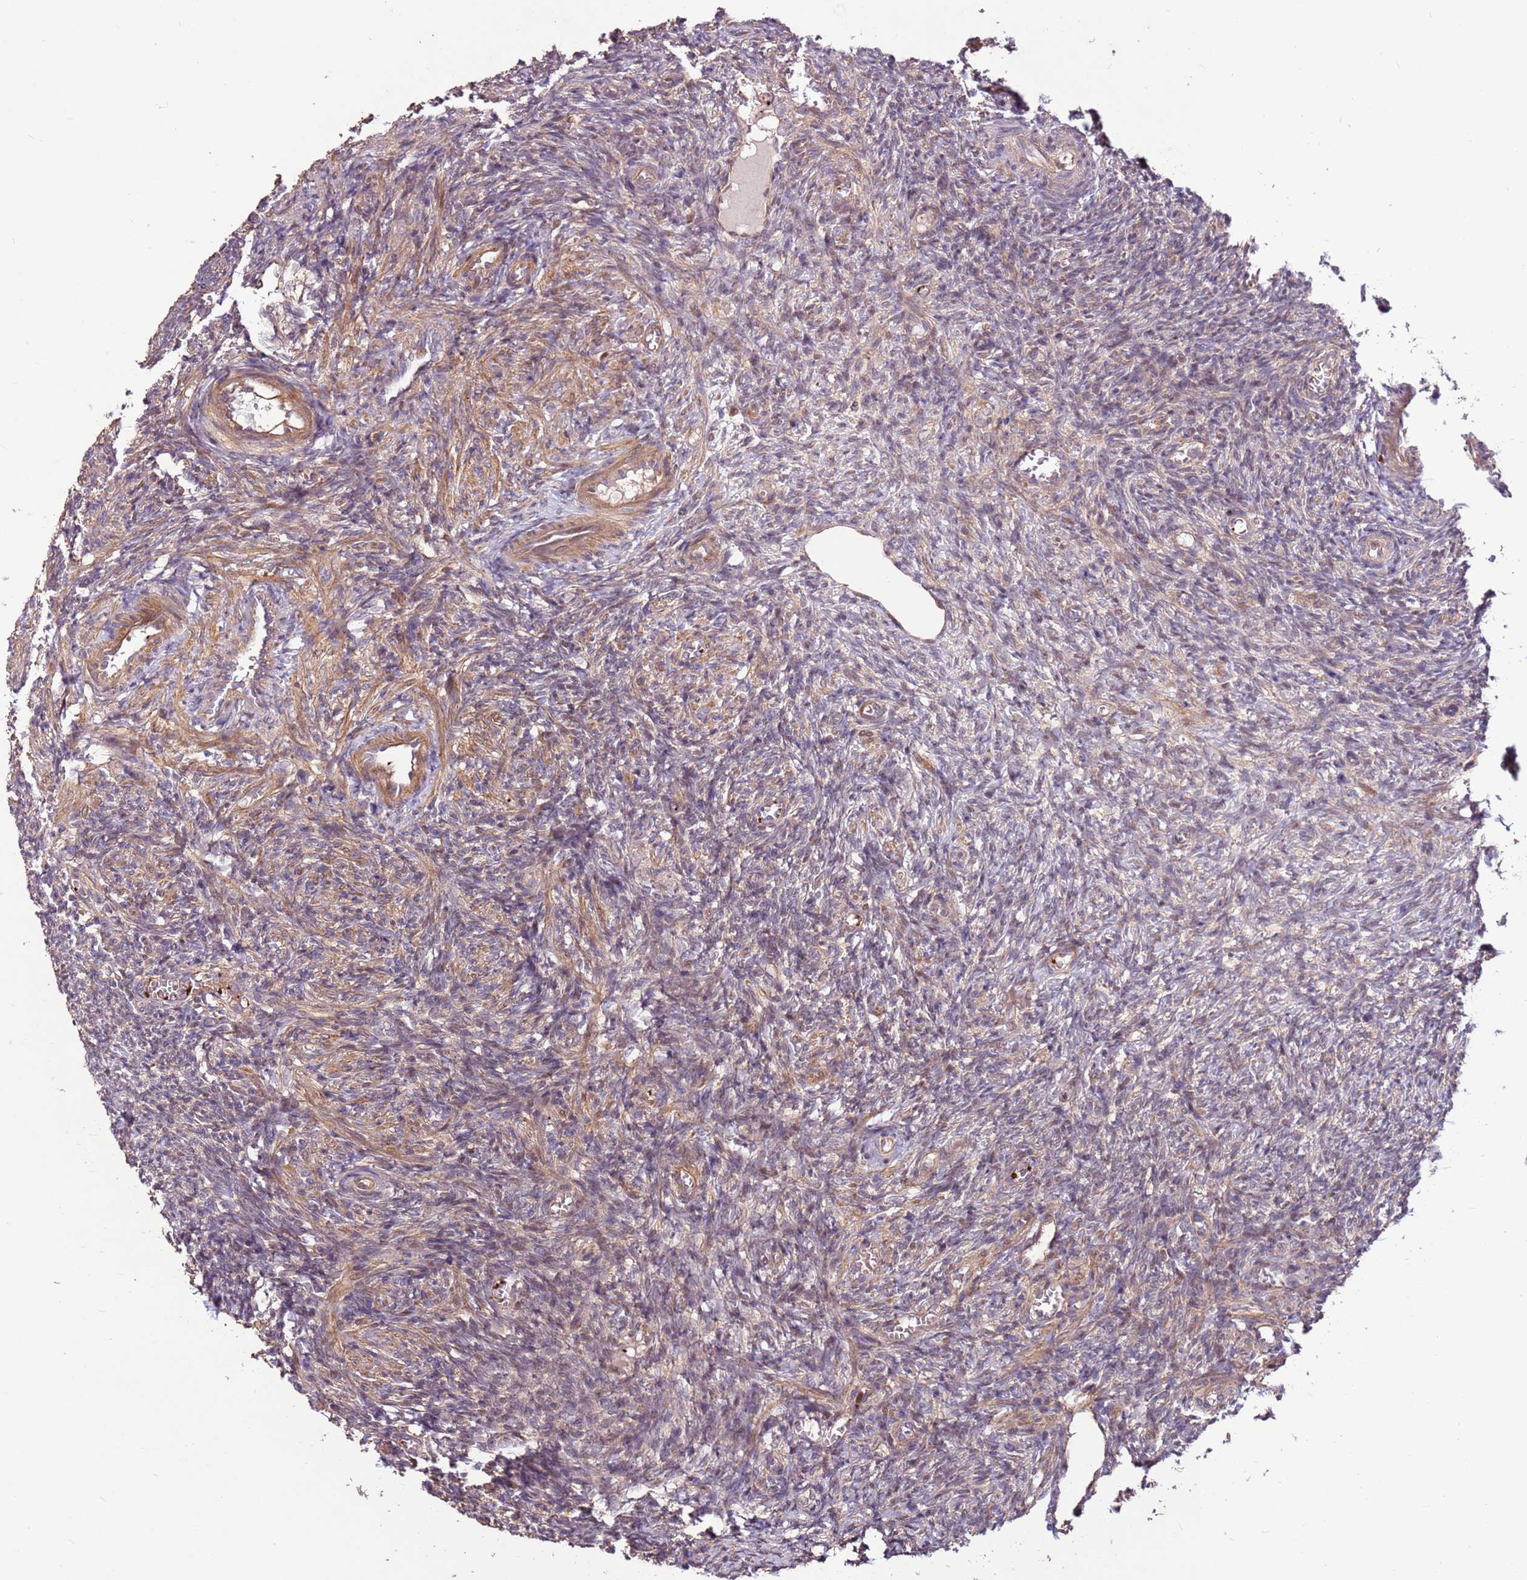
{"staining": {"intensity": "weak", "quantity": "<25%", "location": "cytoplasmic/membranous"}, "tissue": "ovary", "cell_type": "Ovarian stroma cells", "image_type": "normal", "snomed": [{"axis": "morphology", "description": "Normal tissue, NOS"}, {"axis": "topography", "description": "Ovary"}], "caption": "Unremarkable ovary was stained to show a protein in brown. There is no significant expression in ovarian stroma cells.", "gene": "CCDC112", "patient": {"sex": "female", "age": 27}}